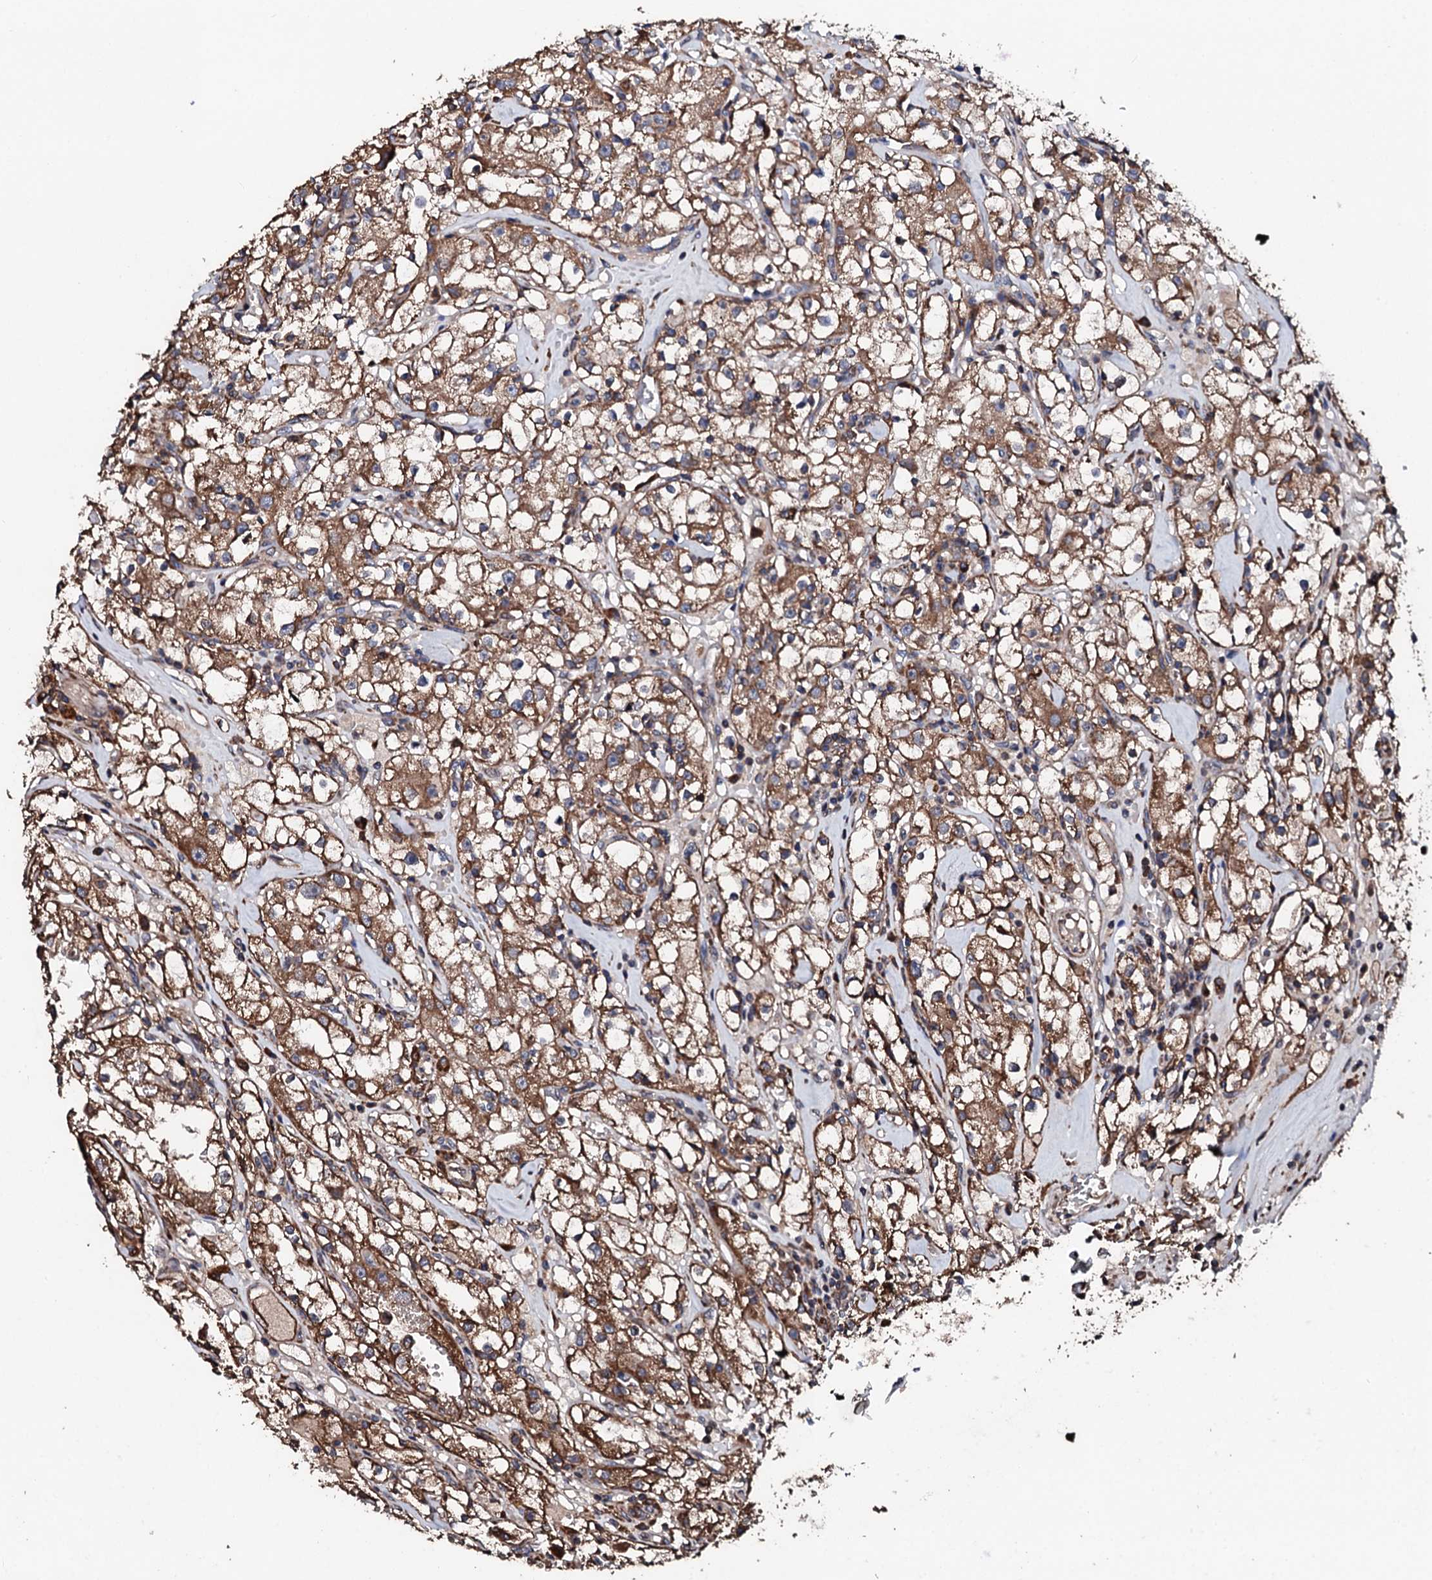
{"staining": {"intensity": "moderate", "quantity": ">75%", "location": "cytoplasmic/membranous"}, "tissue": "renal cancer", "cell_type": "Tumor cells", "image_type": "cancer", "snomed": [{"axis": "morphology", "description": "Adenocarcinoma, NOS"}, {"axis": "topography", "description": "Kidney"}], "caption": "The micrograph exhibits staining of renal cancer (adenocarcinoma), revealing moderate cytoplasmic/membranous protein expression (brown color) within tumor cells. (brown staining indicates protein expression, while blue staining denotes nuclei).", "gene": "CKAP5", "patient": {"sex": "male", "age": 56}}